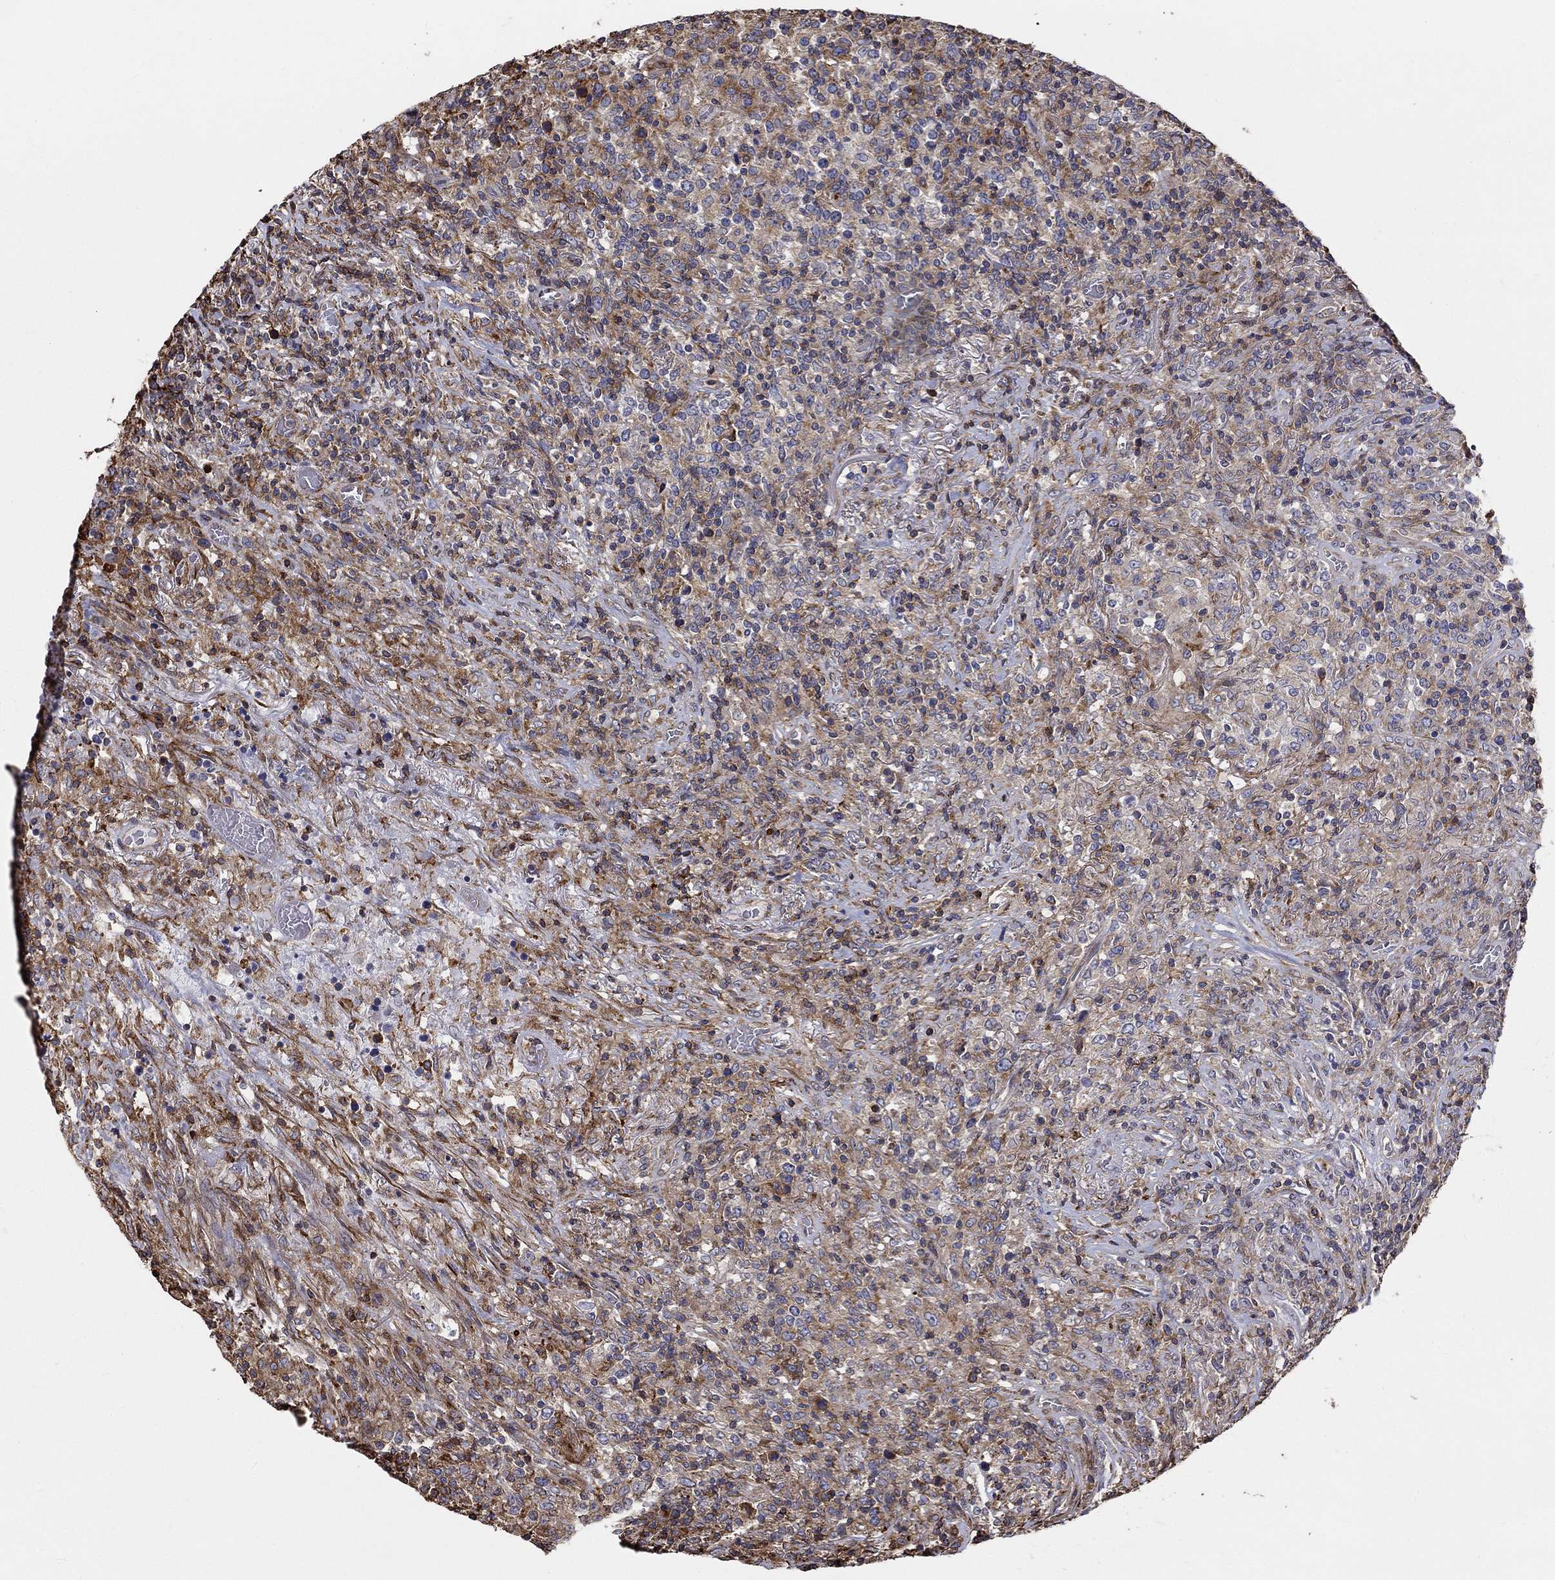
{"staining": {"intensity": "weak", "quantity": ">75%", "location": "cytoplasmic/membranous"}, "tissue": "lymphoma", "cell_type": "Tumor cells", "image_type": "cancer", "snomed": [{"axis": "morphology", "description": "Malignant lymphoma, non-Hodgkin's type, High grade"}, {"axis": "topography", "description": "Lung"}], "caption": "Lymphoma was stained to show a protein in brown. There is low levels of weak cytoplasmic/membranous staining in approximately >75% of tumor cells.", "gene": "NPHP1", "patient": {"sex": "male", "age": 79}}